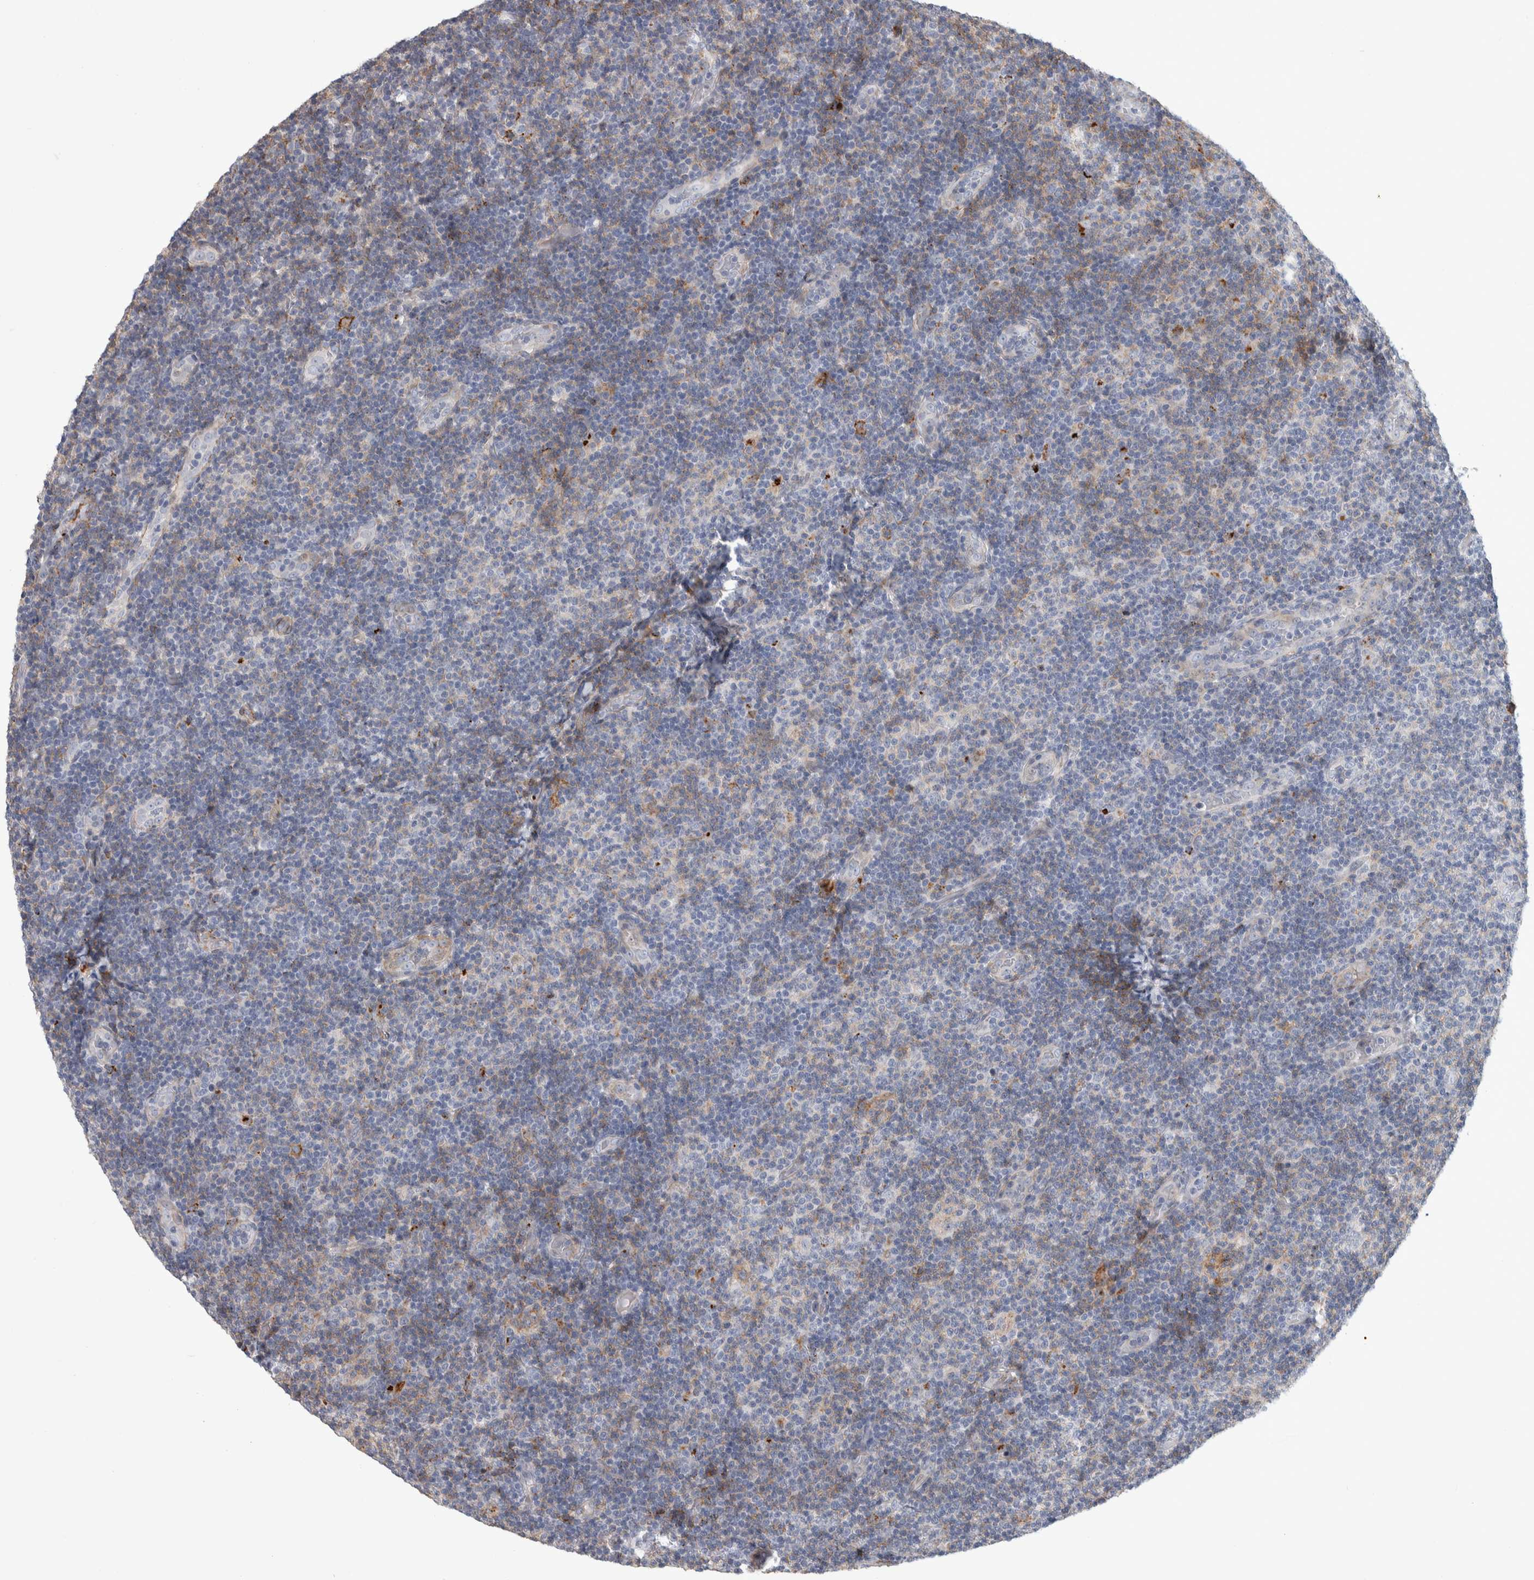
{"staining": {"intensity": "negative", "quantity": "none", "location": "none"}, "tissue": "lymphoma", "cell_type": "Tumor cells", "image_type": "cancer", "snomed": [{"axis": "morphology", "description": "Malignant lymphoma, non-Hodgkin's type, Low grade"}, {"axis": "topography", "description": "Lymph node"}], "caption": "This is a photomicrograph of immunohistochemistry staining of low-grade malignant lymphoma, non-Hodgkin's type, which shows no positivity in tumor cells. (Brightfield microscopy of DAB immunohistochemistry (IHC) at high magnification).", "gene": "PSMG3", "patient": {"sex": "male", "age": 83}}